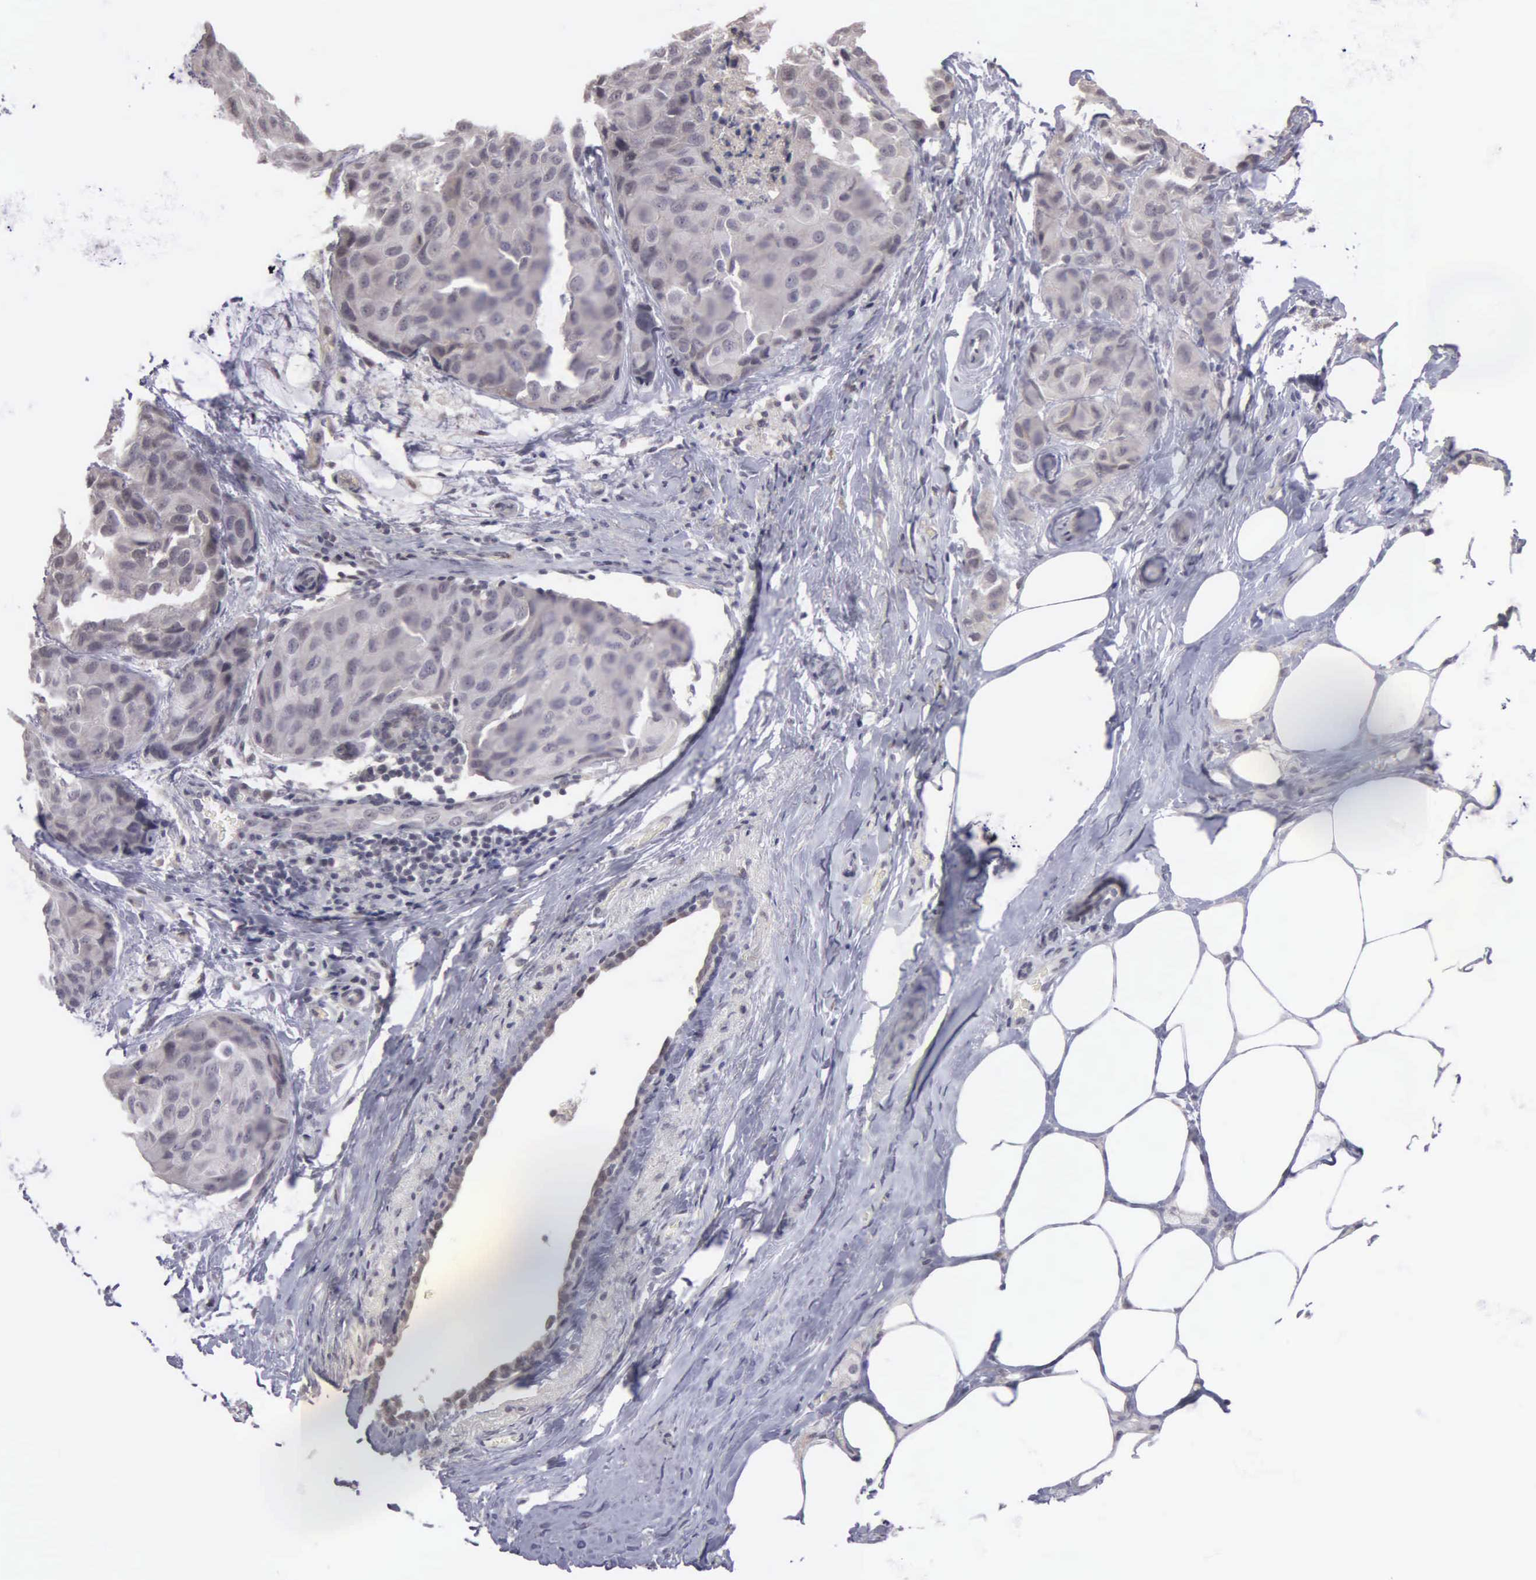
{"staining": {"intensity": "weak", "quantity": "25%-75%", "location": "cytoplasmic/membranous"}, "tissue": "breast cancer", "cell_type": "Tumor cells", "image_type": "cancer", "snomed": [{"axis": "morphology", "description": "Duct carcinoma"}, {"axis": "topography", "description": "Breast"}], "caption": "Protein expression analysis of human breast invasive ductal carcinoma reveals weak cytoplasmic/membranous expression in about 25%-75% of tumor cells.", "gene": "BRD1", "patient": {"sex": "female", "age": 68}}